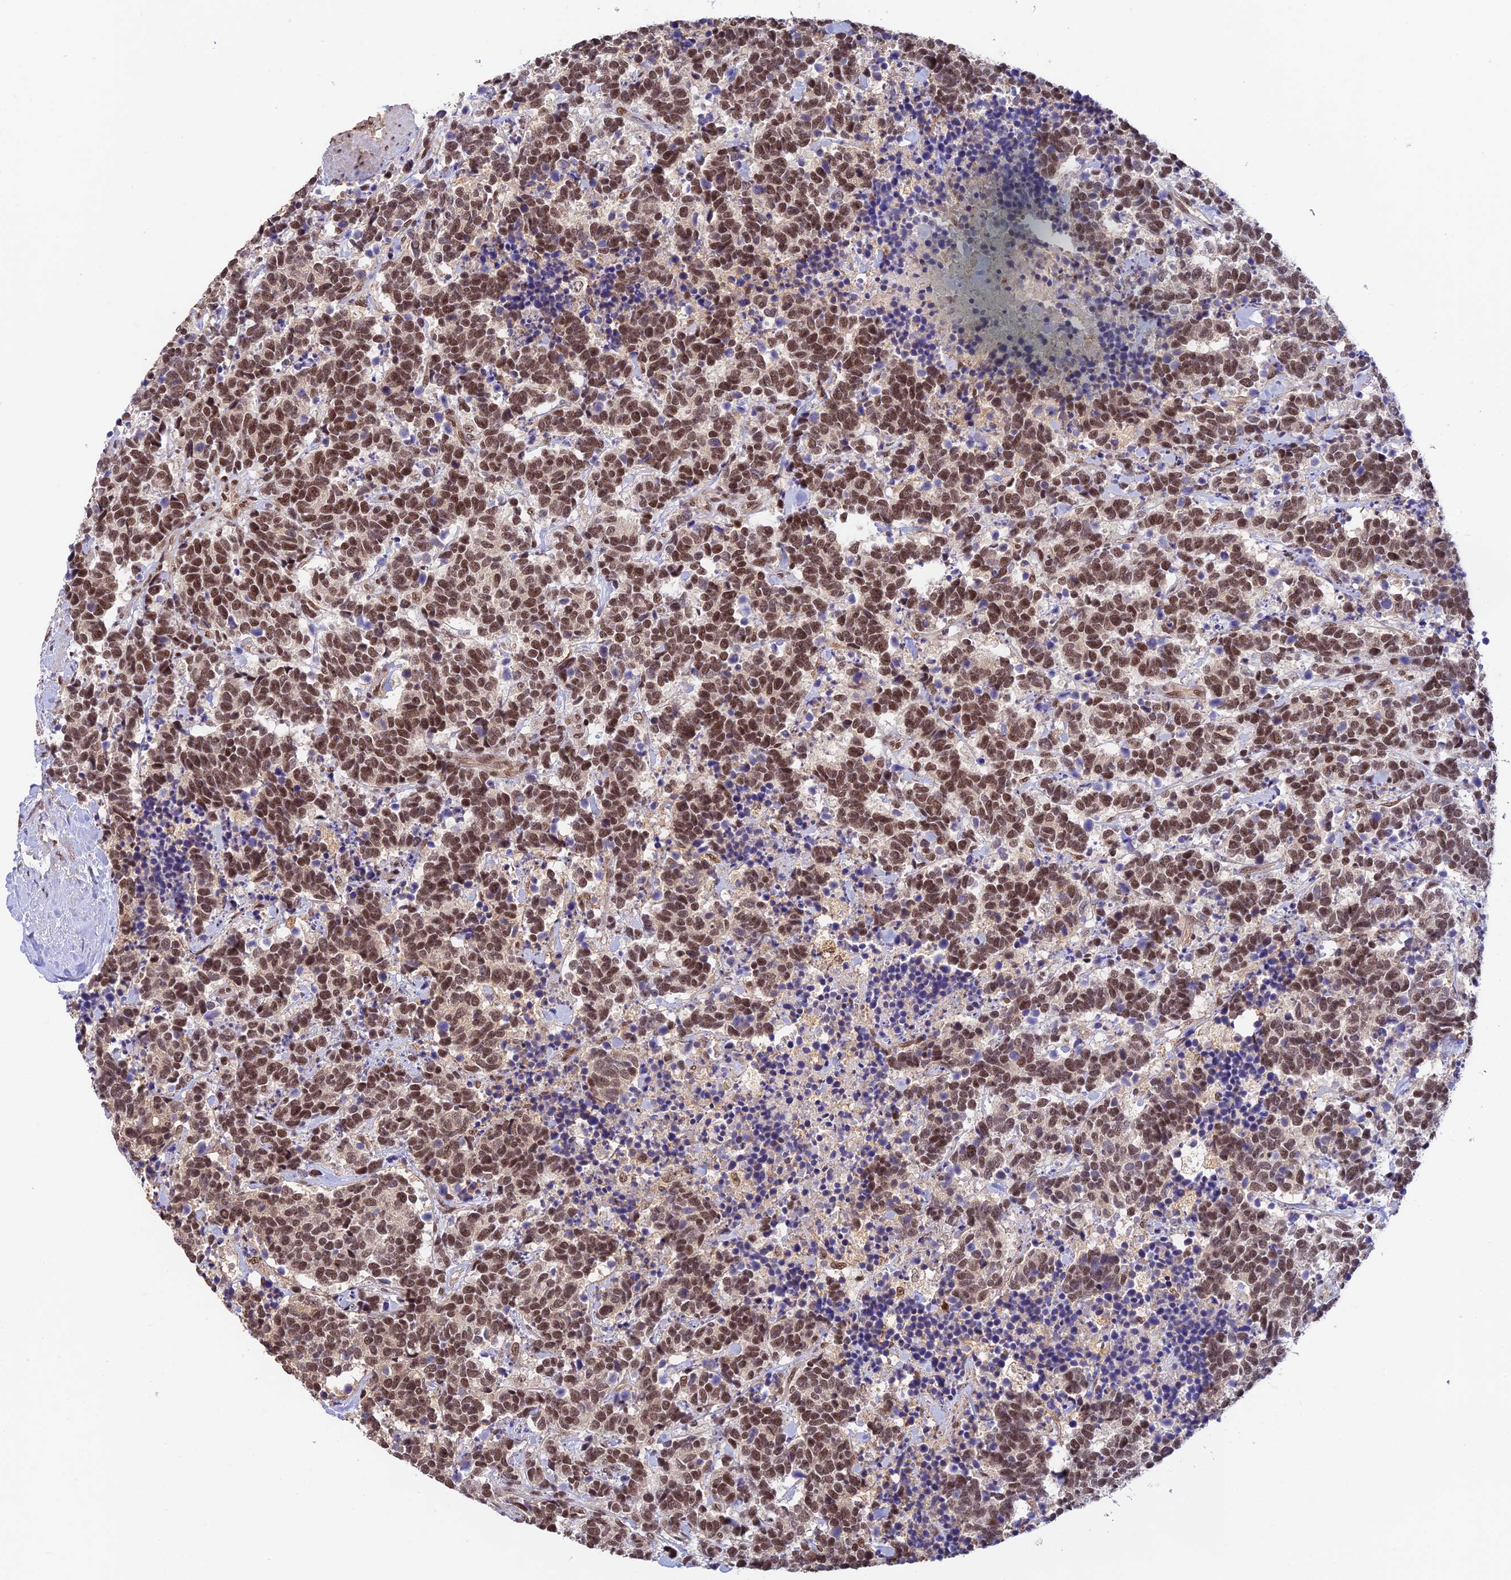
{"staining": {"intensity": "moderate", "quantity": ">75%", "location": "nuclear"}, "tissue": "carcinoid", "cell_type": "Tumor cells", "image_type": "cancer", "snomed": [{"axis": "morphology", "description": "Carcinoma, NOS"}, {"axis": "morphology", "description": "Carcinoid, malignant, NOS"}, {"axis": "topography", "description": "Prostate"}], "caption": "Protein expression analysis of human carcinoid reveals moderate nuclear staining in about >75% of tumor cells. The protein is shown in brown color, while the nuclei are stained blue.", "gene": "THAP11", "patient": {"sex": "male", "age": 57}}